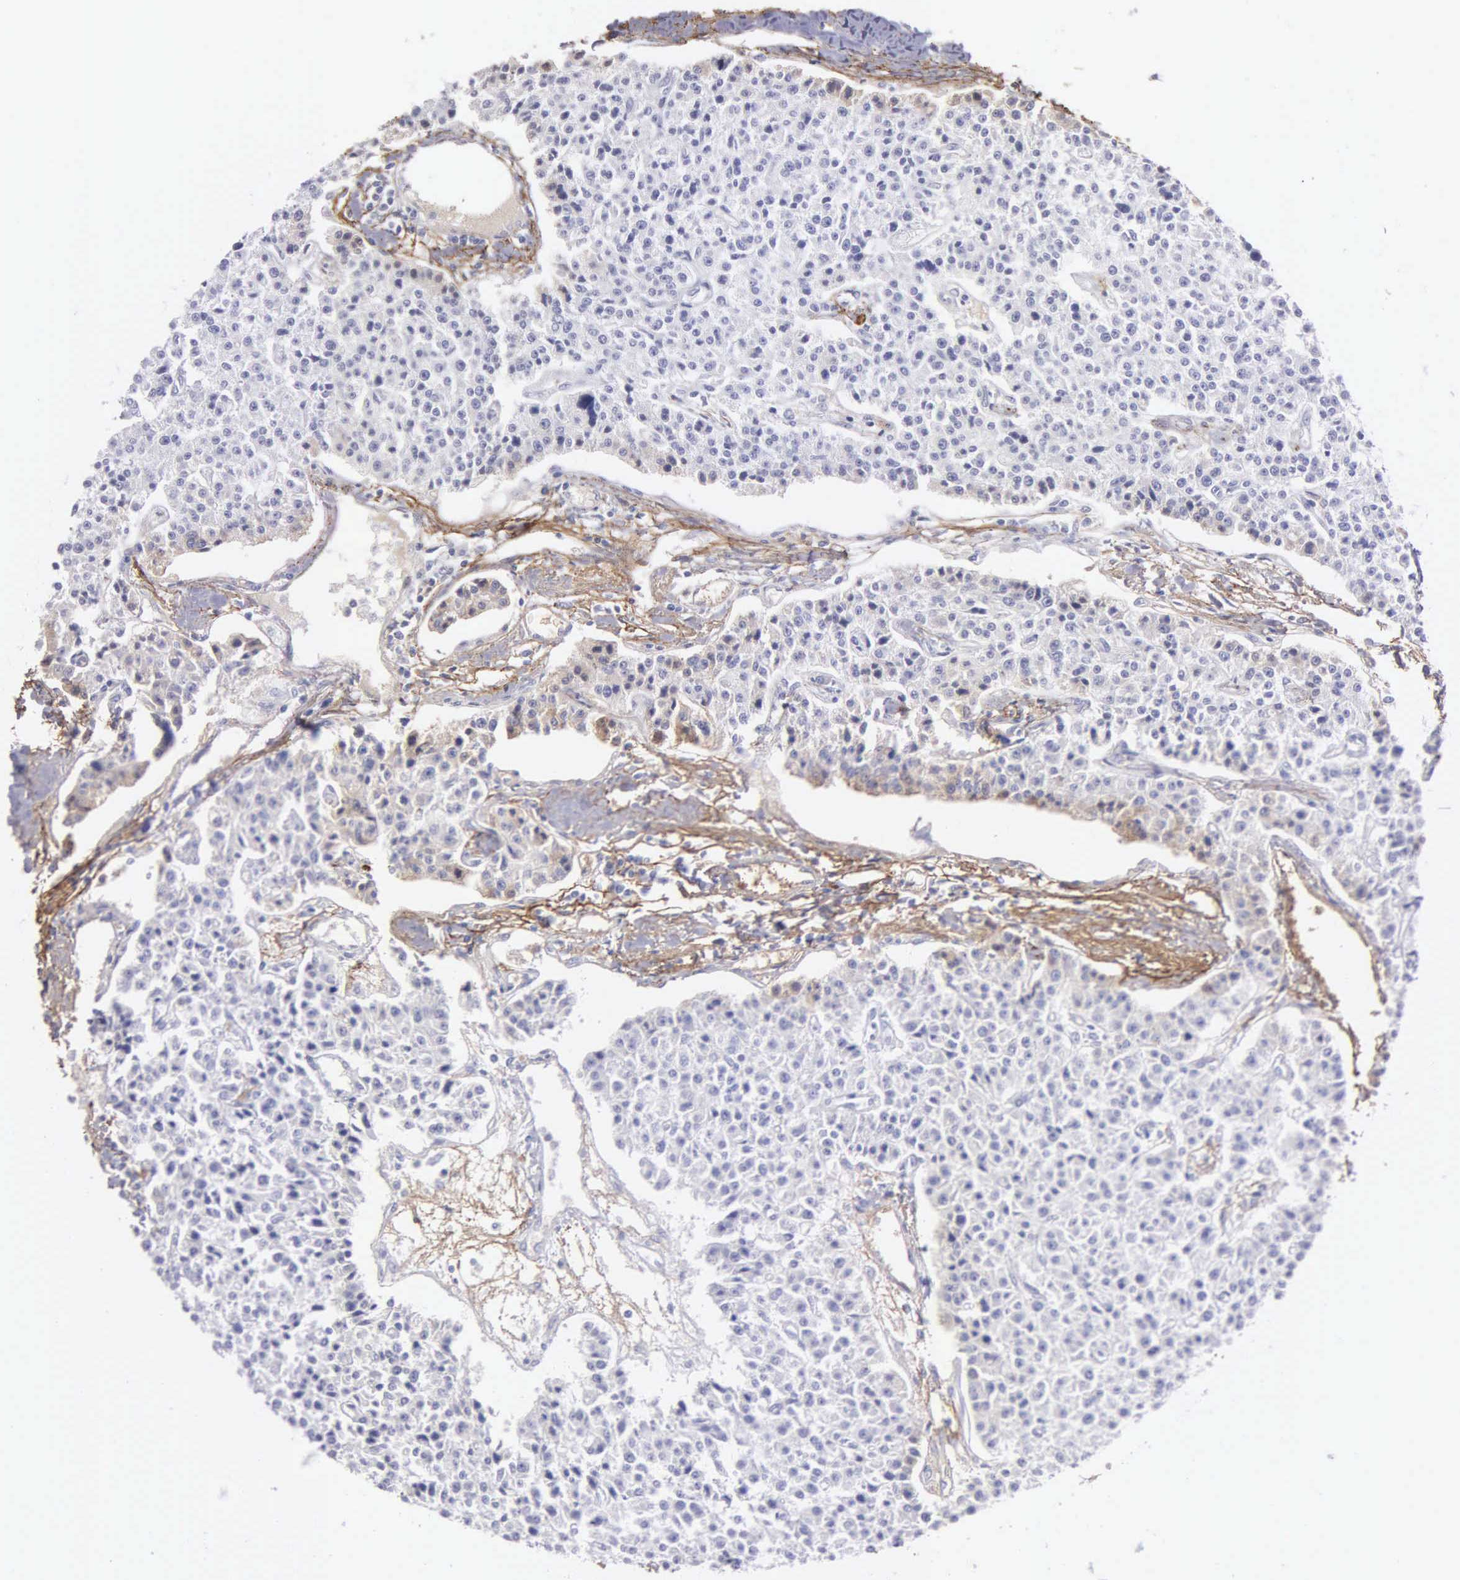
{"staining": {"intensity": "negative", "quantity": "none", "location": "none"}, "tissue": "carcinoid", "cell_type": "Tumor cells", "image_type": "cancer", "snomed": [{"axis": "morphology", "description": "Carcinoid, malignant, NOS"}, {"axis": "topography", "description": "Stomach"}], "caption": "Immunohistochemical staining of malignant carcinoid displays no significant staining in tumor cells.", "gene": "FBLN5", "patient": {"sex": "female", "age": 76}}